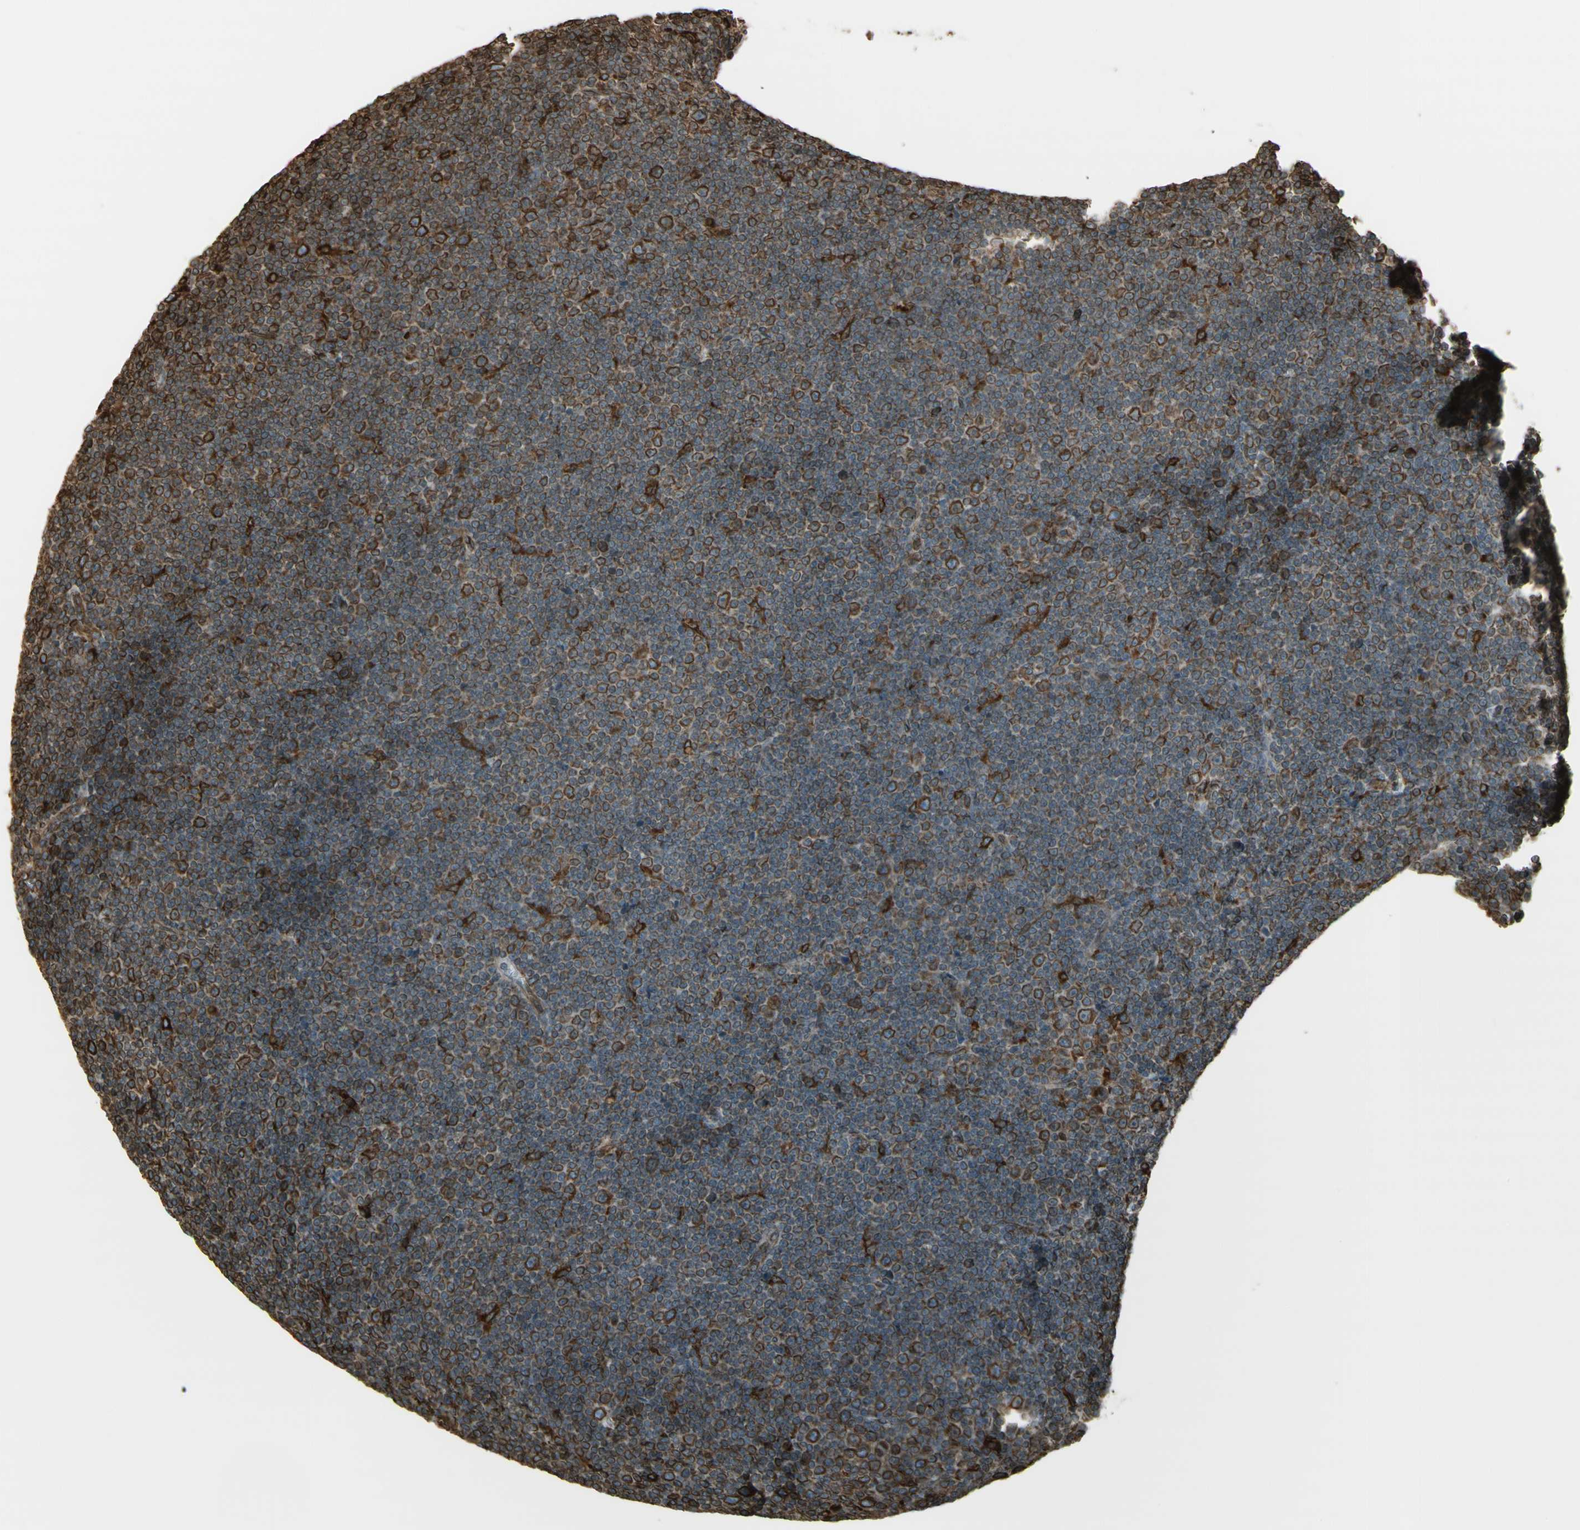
{"staining": {"intensity": "moderate", "quantity": "25%-75%", "location": "cytoplasmic/membranous"}, "tissue": "lymphoma", "cell_type": "Tumor cells", "image_type": "cancer", "snomed": [{"axis": "morphology", "description": "Malignant lymphoma, non-Hodgkin's type, Low grade"}, {"axis": "topography", "description": "Lymph node"}], "caption": "The immunohistochemical stain highlights moderate cytoplasmic/membranous positivity in tumor cells of lymphoma tissue. (Brightfield microscopy of DAB IHC at high magnification).", "gene": "CANX", "patient": {"sex": "female", "age": 67}}